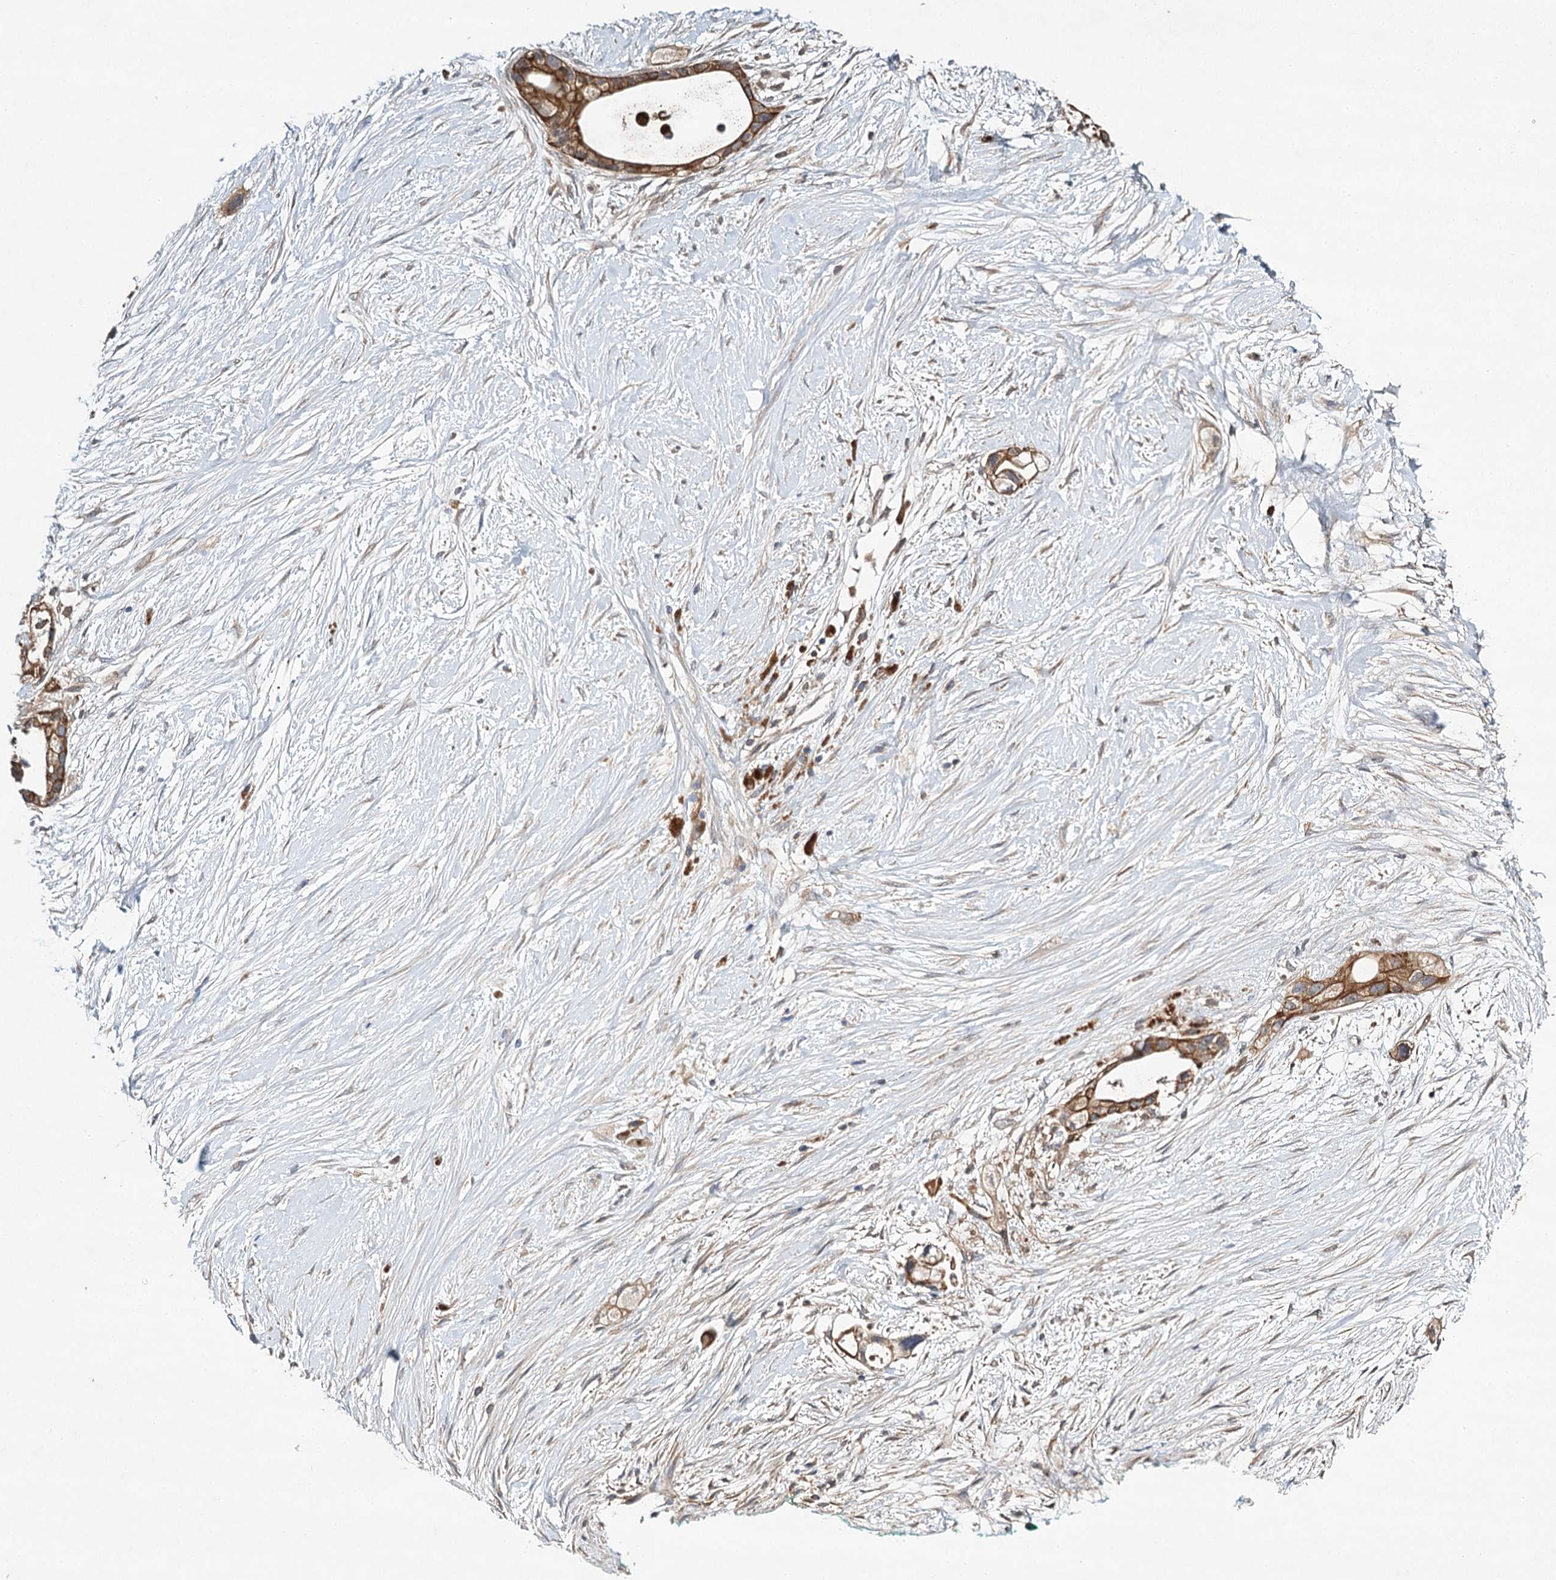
{"staining": {"intensity": "moderate", "quantity": ">75%", "location": "cytoplasmic/membranous"}, "tissue": "pancreatic cancer", "cell_type": "Tumor cells", "image_type": "cancer", "snomed": [{"axis": "morphology", "description": "Adenocarcinoma, NOS"}, {"axis": "topography", "description": "Pancreas"}], "caption": "Immunohistochemistry histopathology image of adenocarcinoma (pancreatic) stained for a protein (brown), which exhibits medium levels of moderate cytoplasmic/membranous expression in approximately >75% of tumor cells.", "gene": "LSS", "patient": {"sex": "male", "age": 53}}